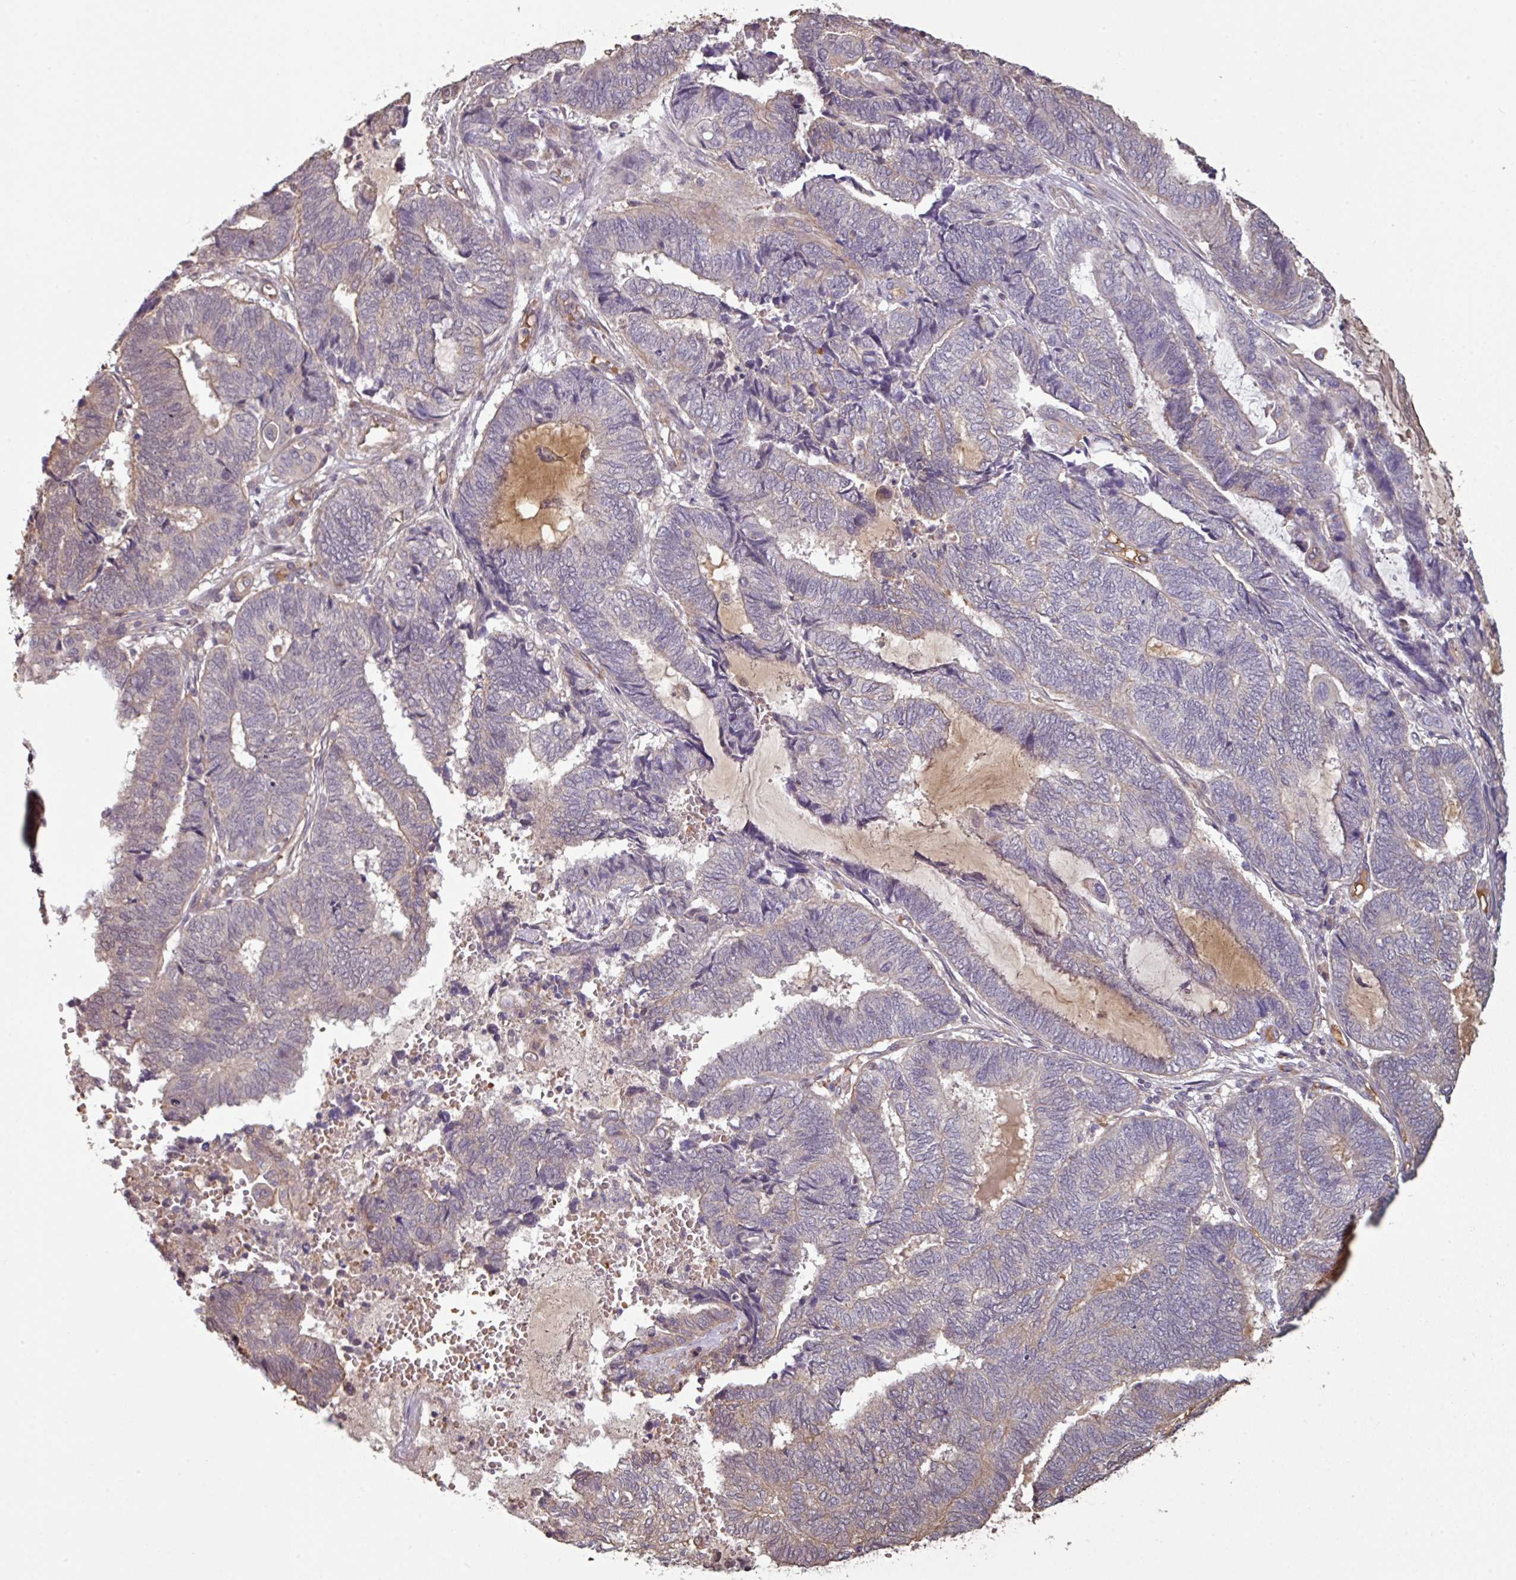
{"staining": {"intensity": "weak", "quantity": "<25%", "location": "cytoplasmic/membranous"}, "tissue": "endometrial cancer", "cell_type": "Tumor cells", "image_type": "cancer", "snomed": [{"axis": "morphology", "description": "Adenocarcinoma, NOS"}, {"axis": "topography", "description": "Uterus"}, {"axis": "topography", "description": "Endometrium"}], "caption": "The image exhibits no significant positivity in tumor cells of endometrial cancer (adenocarcinoma). (DAB immunohistochemistry (IHC) visualized using brightfield microscopy, high magnification).", "gene": "NHSL2", "patient": {"sex": "female", "age": 70}}